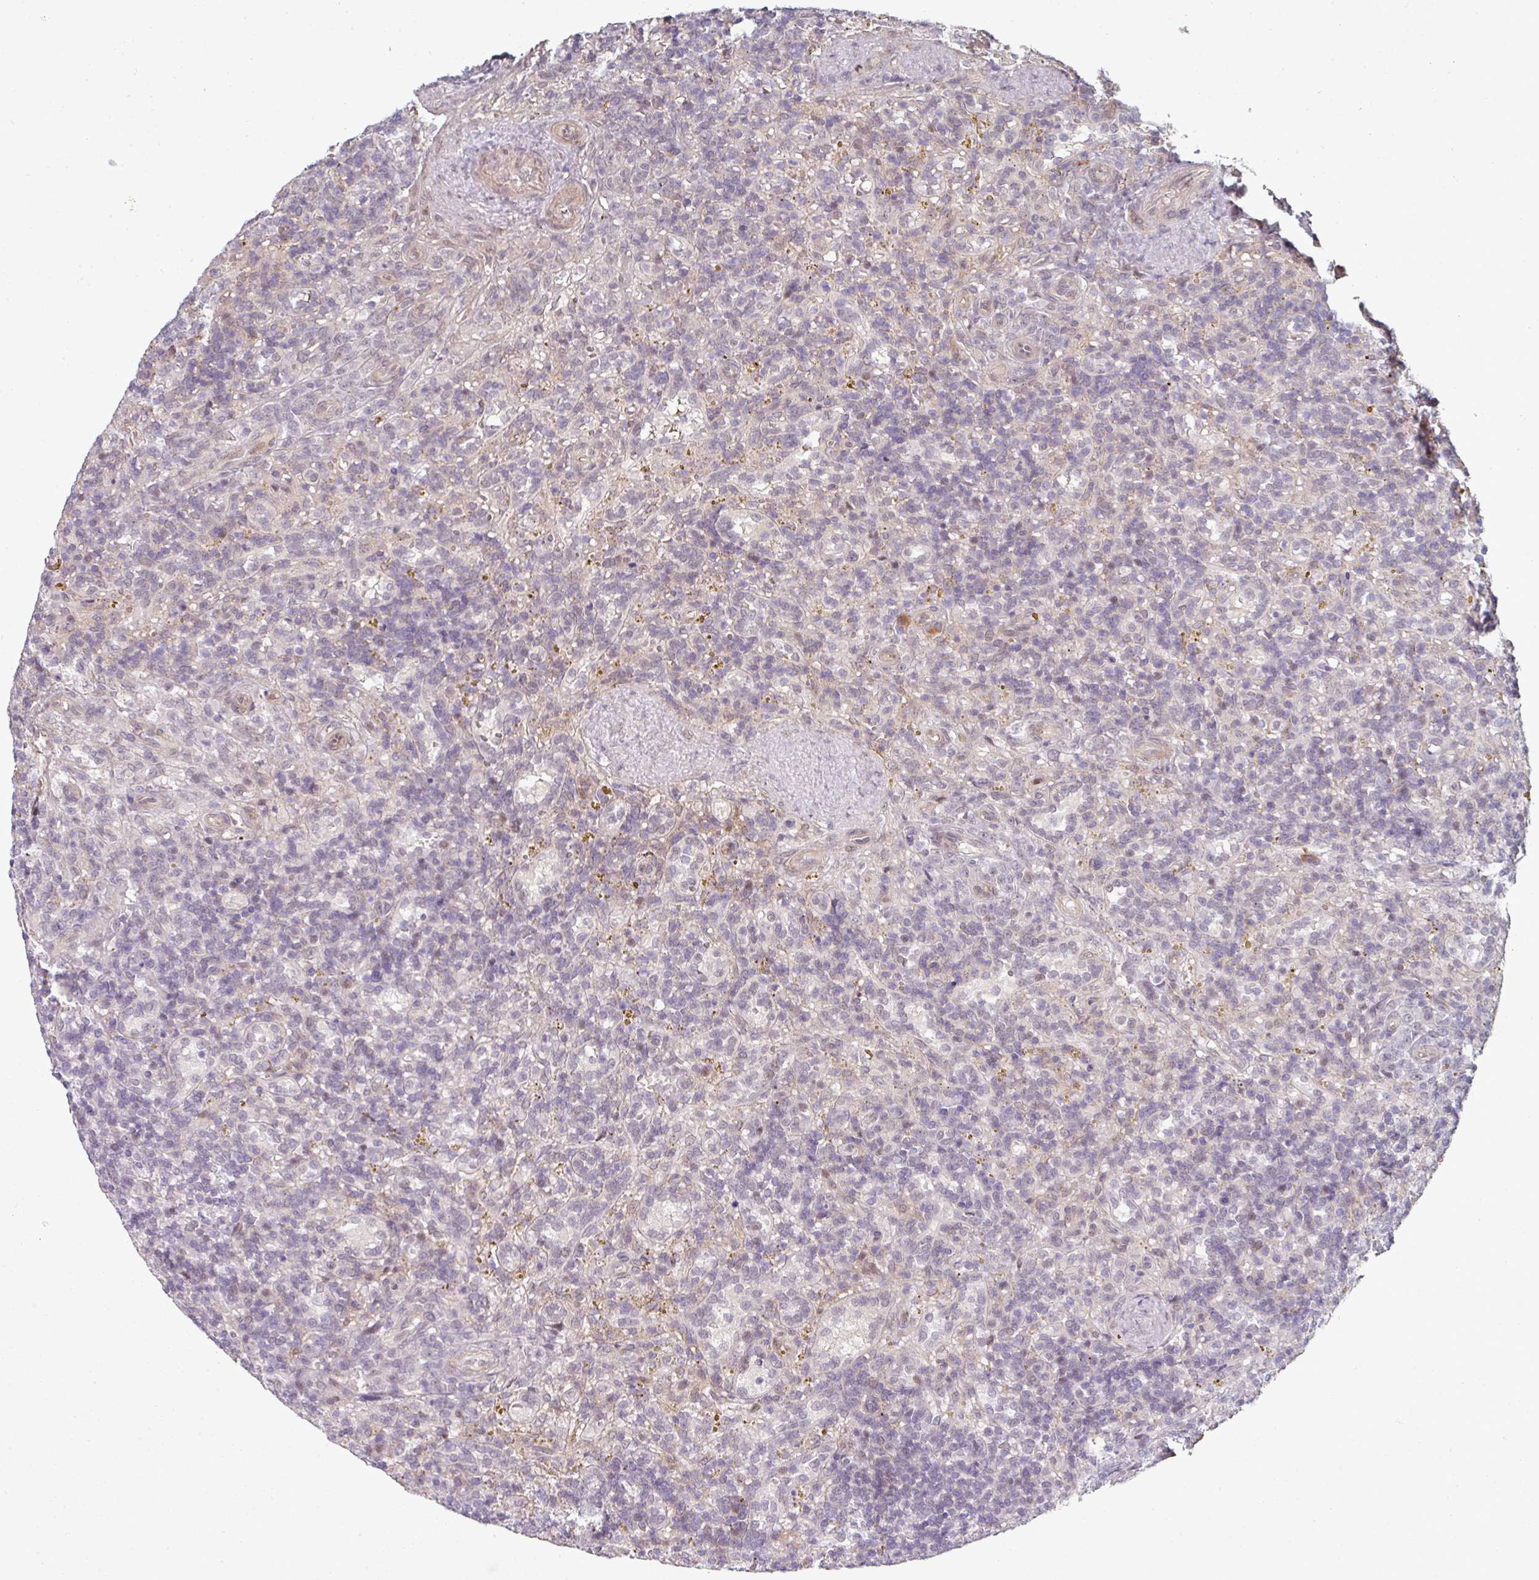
{"staining": {"intensity": "negative", "quantity": "none", "location": "none"}, "tissue": "lymphoma", "cell_type": "Tumor cells", "image_type": "cancer", "snomed": [{"axis": "morphology", "description": "Malignant lymphoma, non-Hodgkin's type, Low grade"}, {"axis": "topography", "description": "Spleen"}], "caption": "Immunohistochemistry (IHC) image of human low-grade malignant lymphoma, non-Hodgkin's type stained for a protein (brown), which reveals no staining in tumor cells. (IHC, brightfield microscopy, high magnification).", "gene": "TMCC1", "patient": {"sex": "male", "age": 67}}